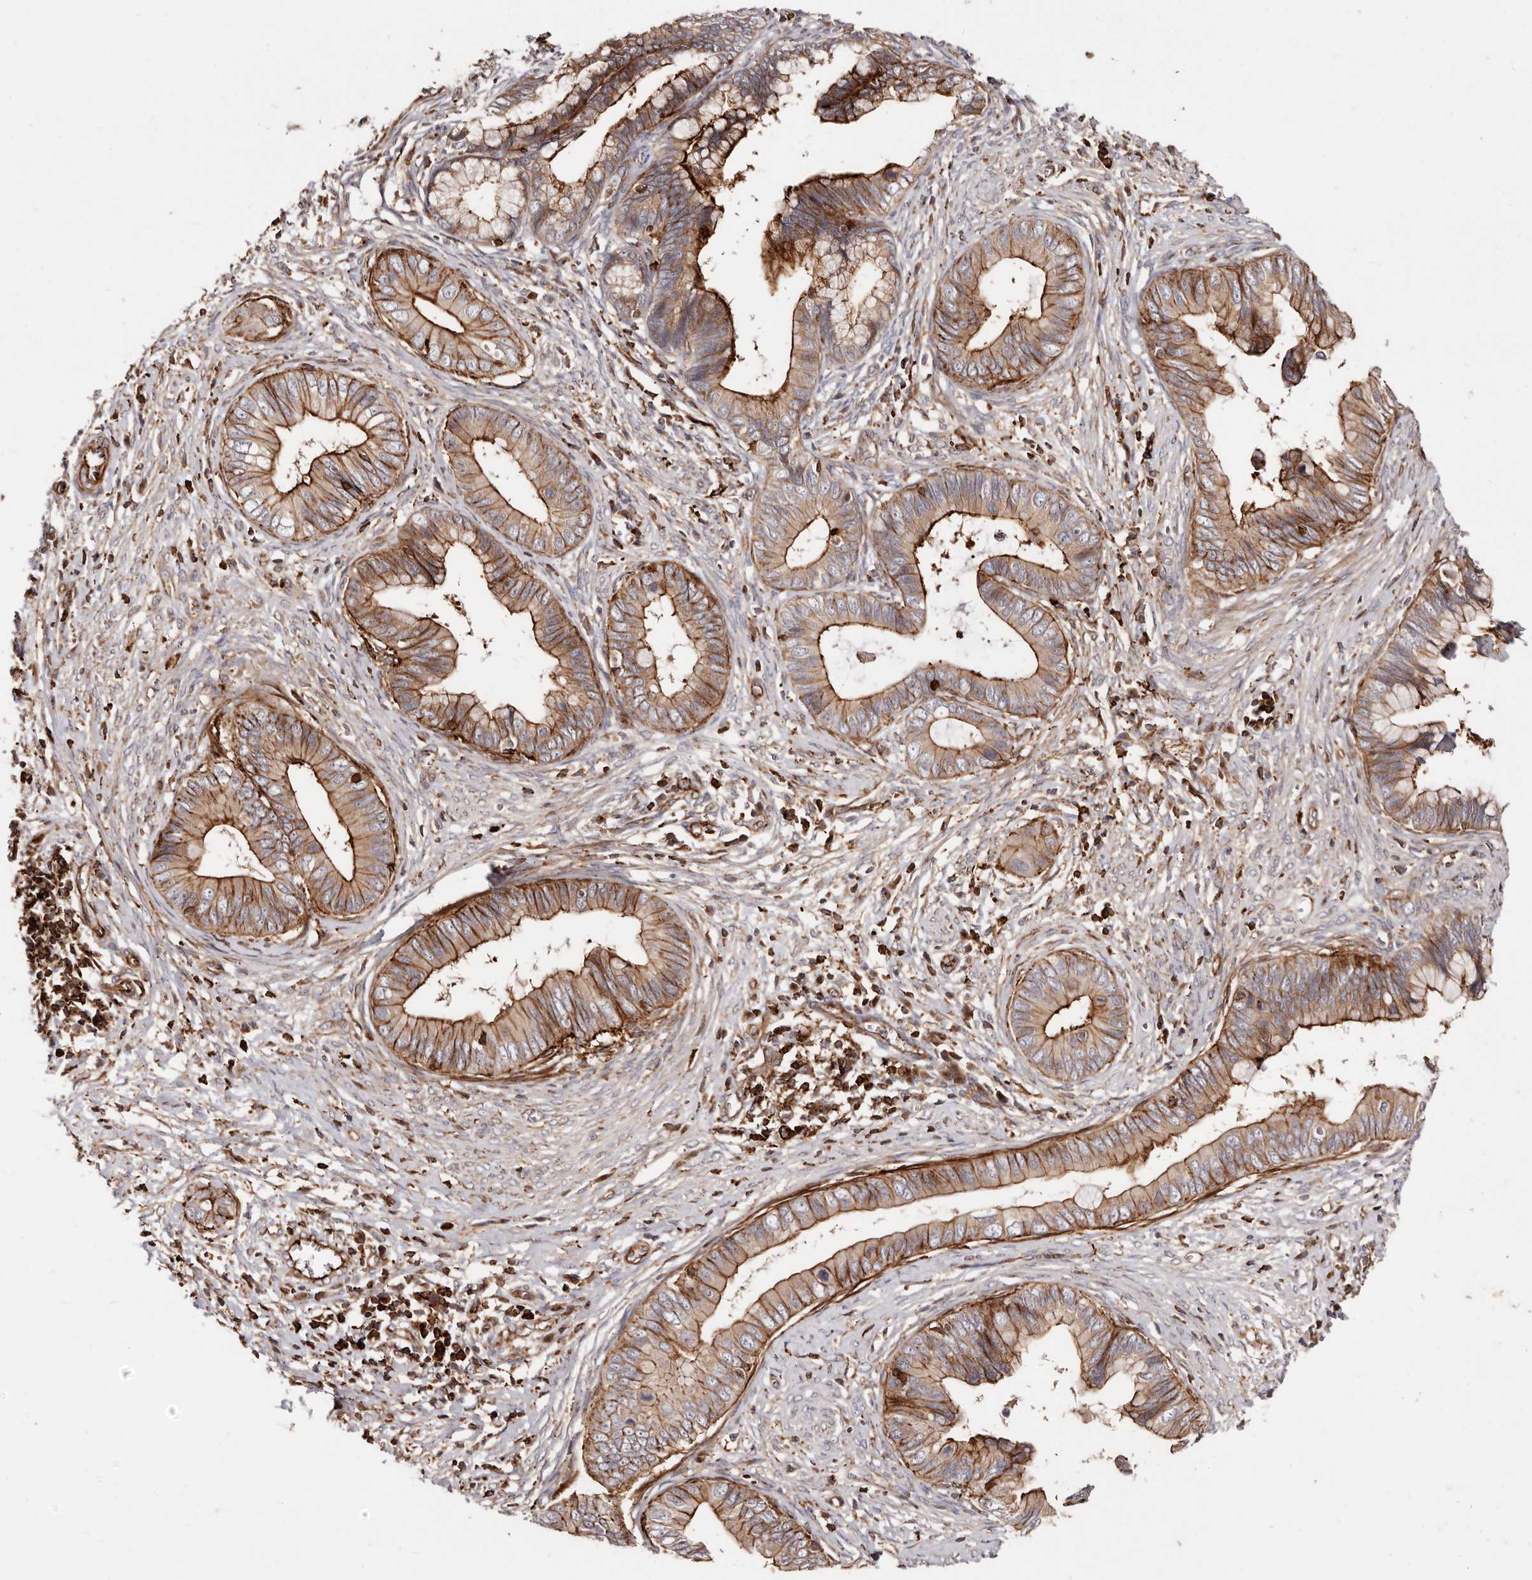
{"staining": {"intensity": "moderate", "quantity": "25%-75%", "location": "cytoplasmic/membranous"}, "tissue": "cervical cancer", "cell_type": "Tumor cells", "image_type": "cancer", "snomed": [{"axis": "morphology", "description": "Adenocarcinoma, NOS"}, {"axis": "topography", "description": "Cervix"}], "caption": "Tumor cells display moderate cytoplasmic/membranous positivity in about 25%-75% of cells in cervical cancer (adenocarcinoma).", "gene": "PTPN22", "patient": {"sex": "female", "age": 44}}